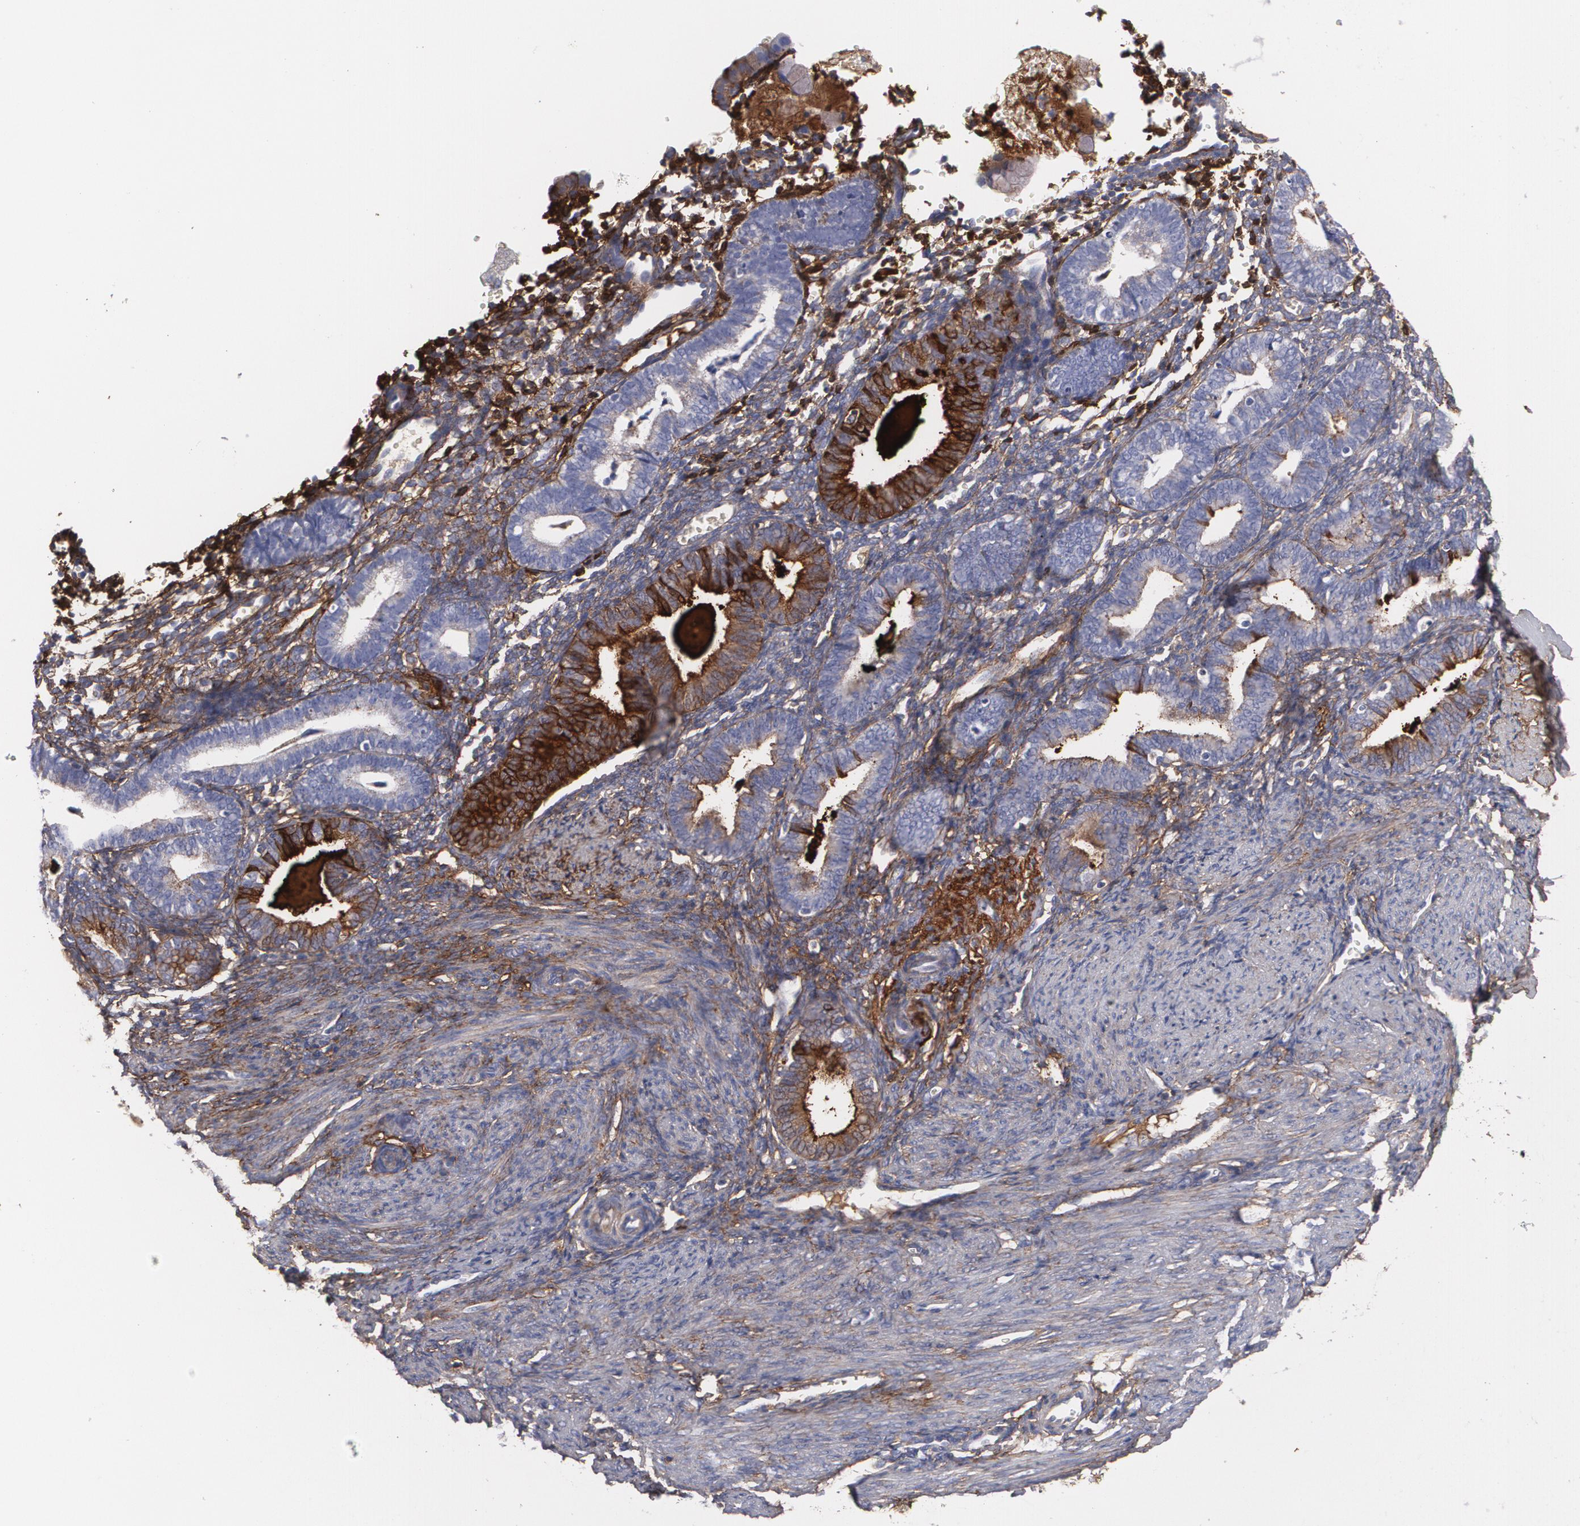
{"staining": {"intensity": "moderate", "quantity": "25%-75%", "location": "cytoplasmic/membranous"}, "tissue": "endometrium", "cell_type": "Cells in endometrial stroma", "image_type": "normal", "snomed": [{"axis": "morphology", "description": "Normal tissue, NOS"}, {"axis": "topography", "description": "Endometrium"}], "caption": "DAB (3,3'-diaminobenzidine) immunohistochemical staining of benign human endometrium displays moderate cytoplasmic/membranous protein expression in approximately 25%-75% of cells in endometrial stroma.", "gene": "FBLN1", "patient": {"sex": "female", "age": 61}}